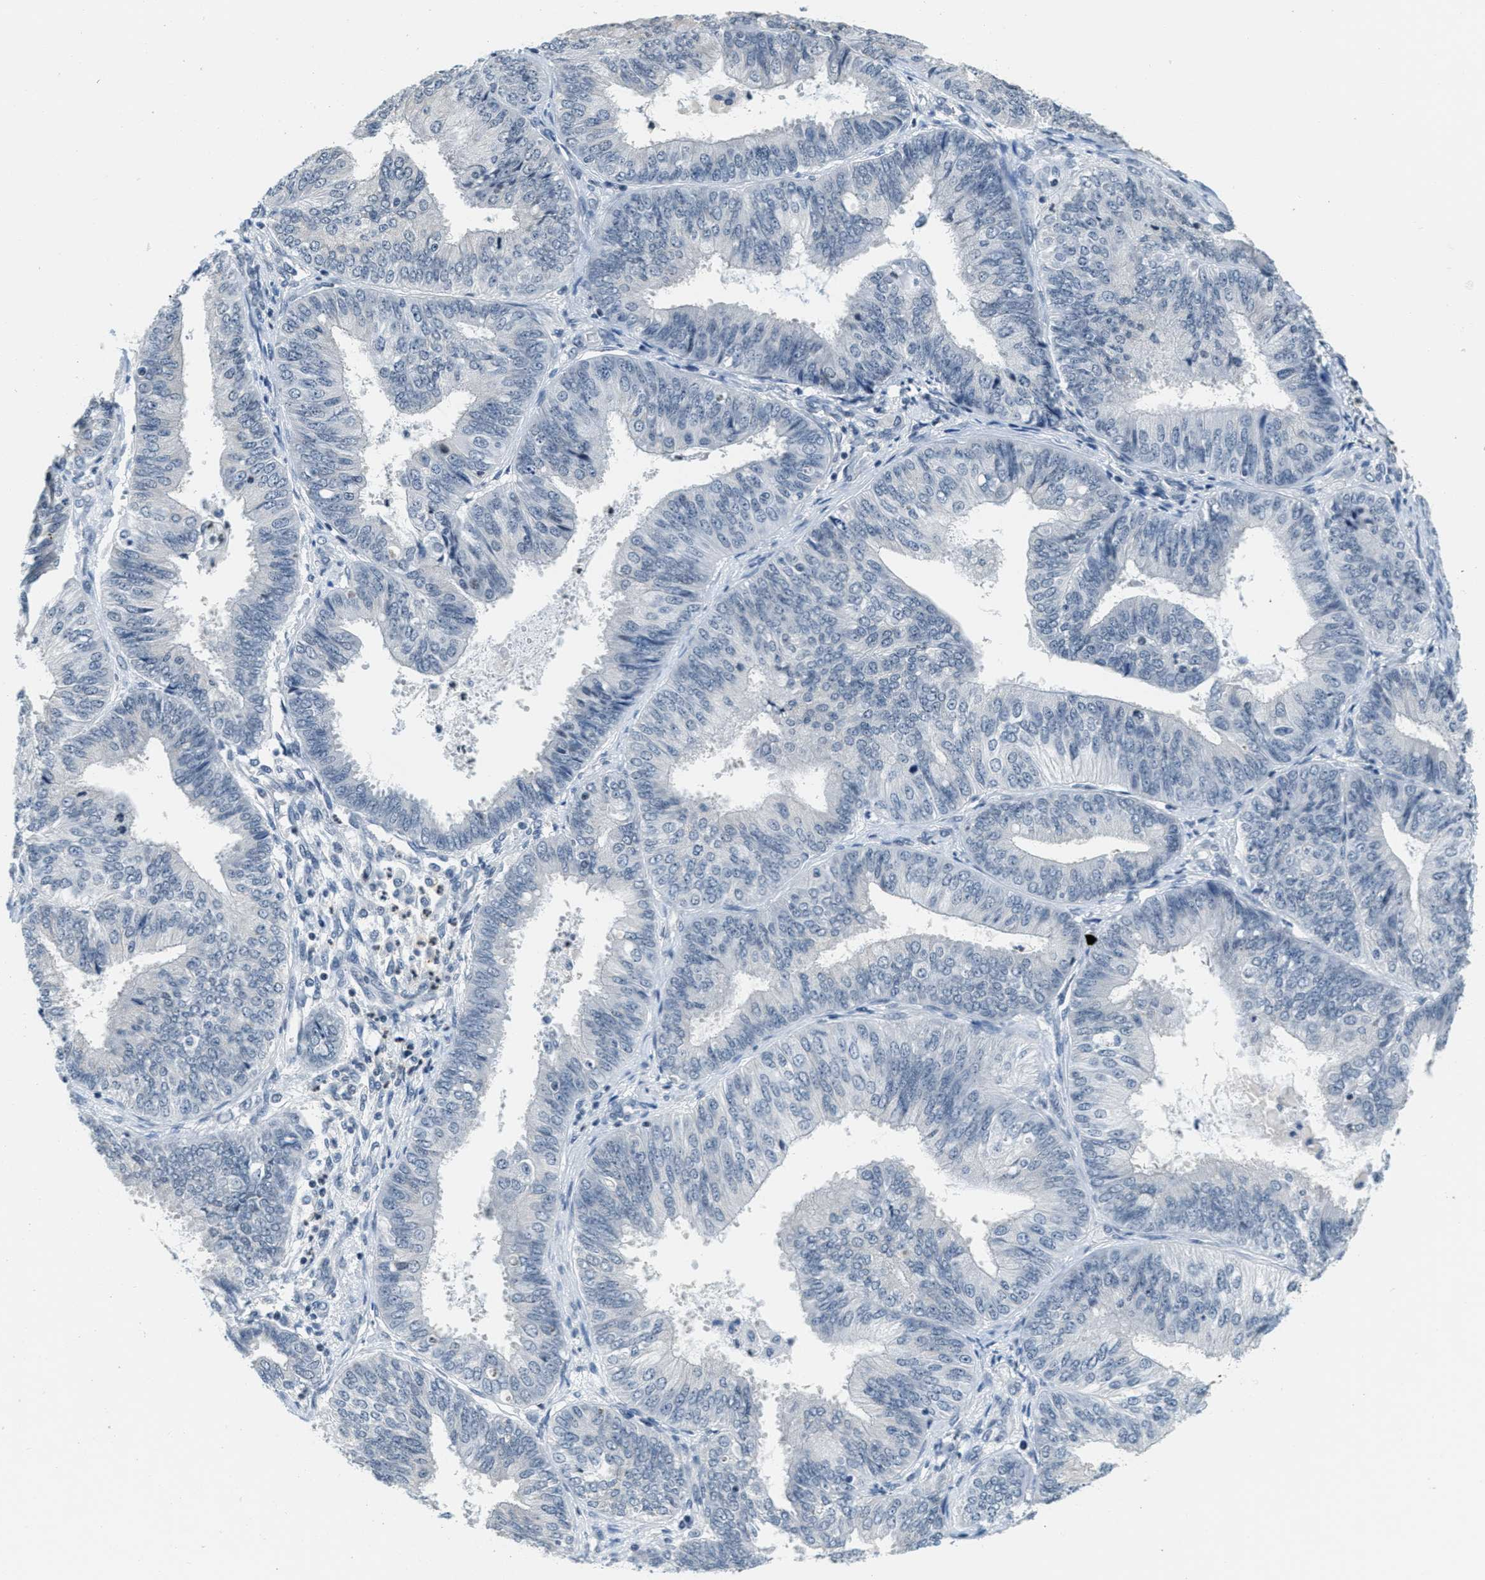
{"staining": {"intensity": "negative", "quantity": "none", "location": "none"}, "tissue": "endometrial cancer", "cell_type": "Tumor cells", "image_type": "cancer", "snomed": [{"axis": "morphology", "description": "Adenocarcinoma, NOS"}, {"axis": "topography", "description": "Endometrium"}], "caption": "The immunohistochemistry (IHC) histopathology image has no significant positivity in tumor cells of endometrial cancer (adenocarcinoma) tissue.", "gene": "CA4", "patient": {"sex": "female", "age": 58}}